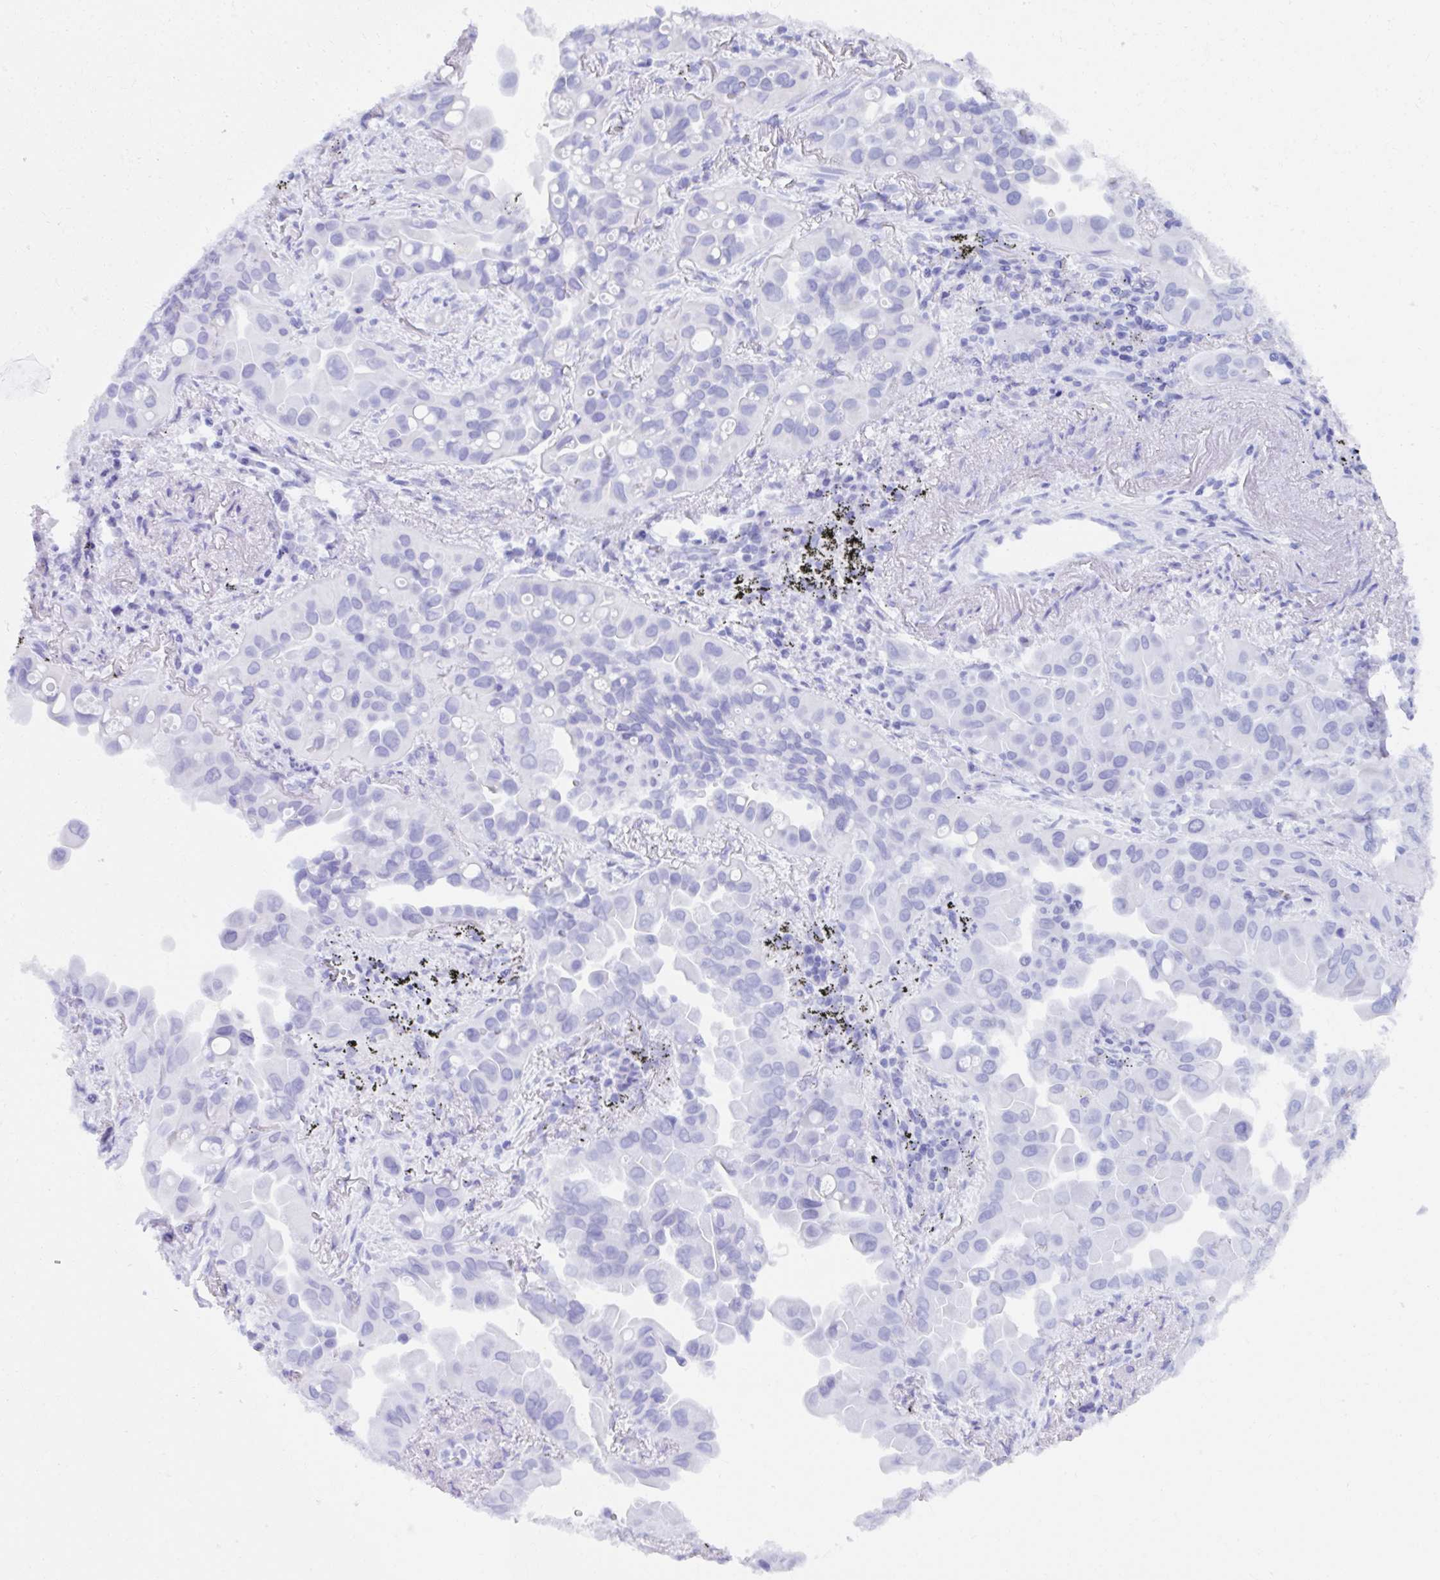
{"staining": {"intensity": "negative", "quantity": "none", "location": "none"}, "tissue": "lung cancer", "cell_type": "Tumor cells", "image_type": "cancer", "snomed": [{"axis": "morphology", "description": "Adenocarcinoma, NOS"}, {"axis": "topography", "description": "Lung"}], "caption": "High power microscopy histopathology image of an immunohistochemistry (IHC) micrograph of lung cancer, revealing no significant expression in tumor cells. (Brightfield microscopy of DAB IHC at high magnification).", "gene": "MROH2B", "patient": {"sex": "male", "age": 68}}